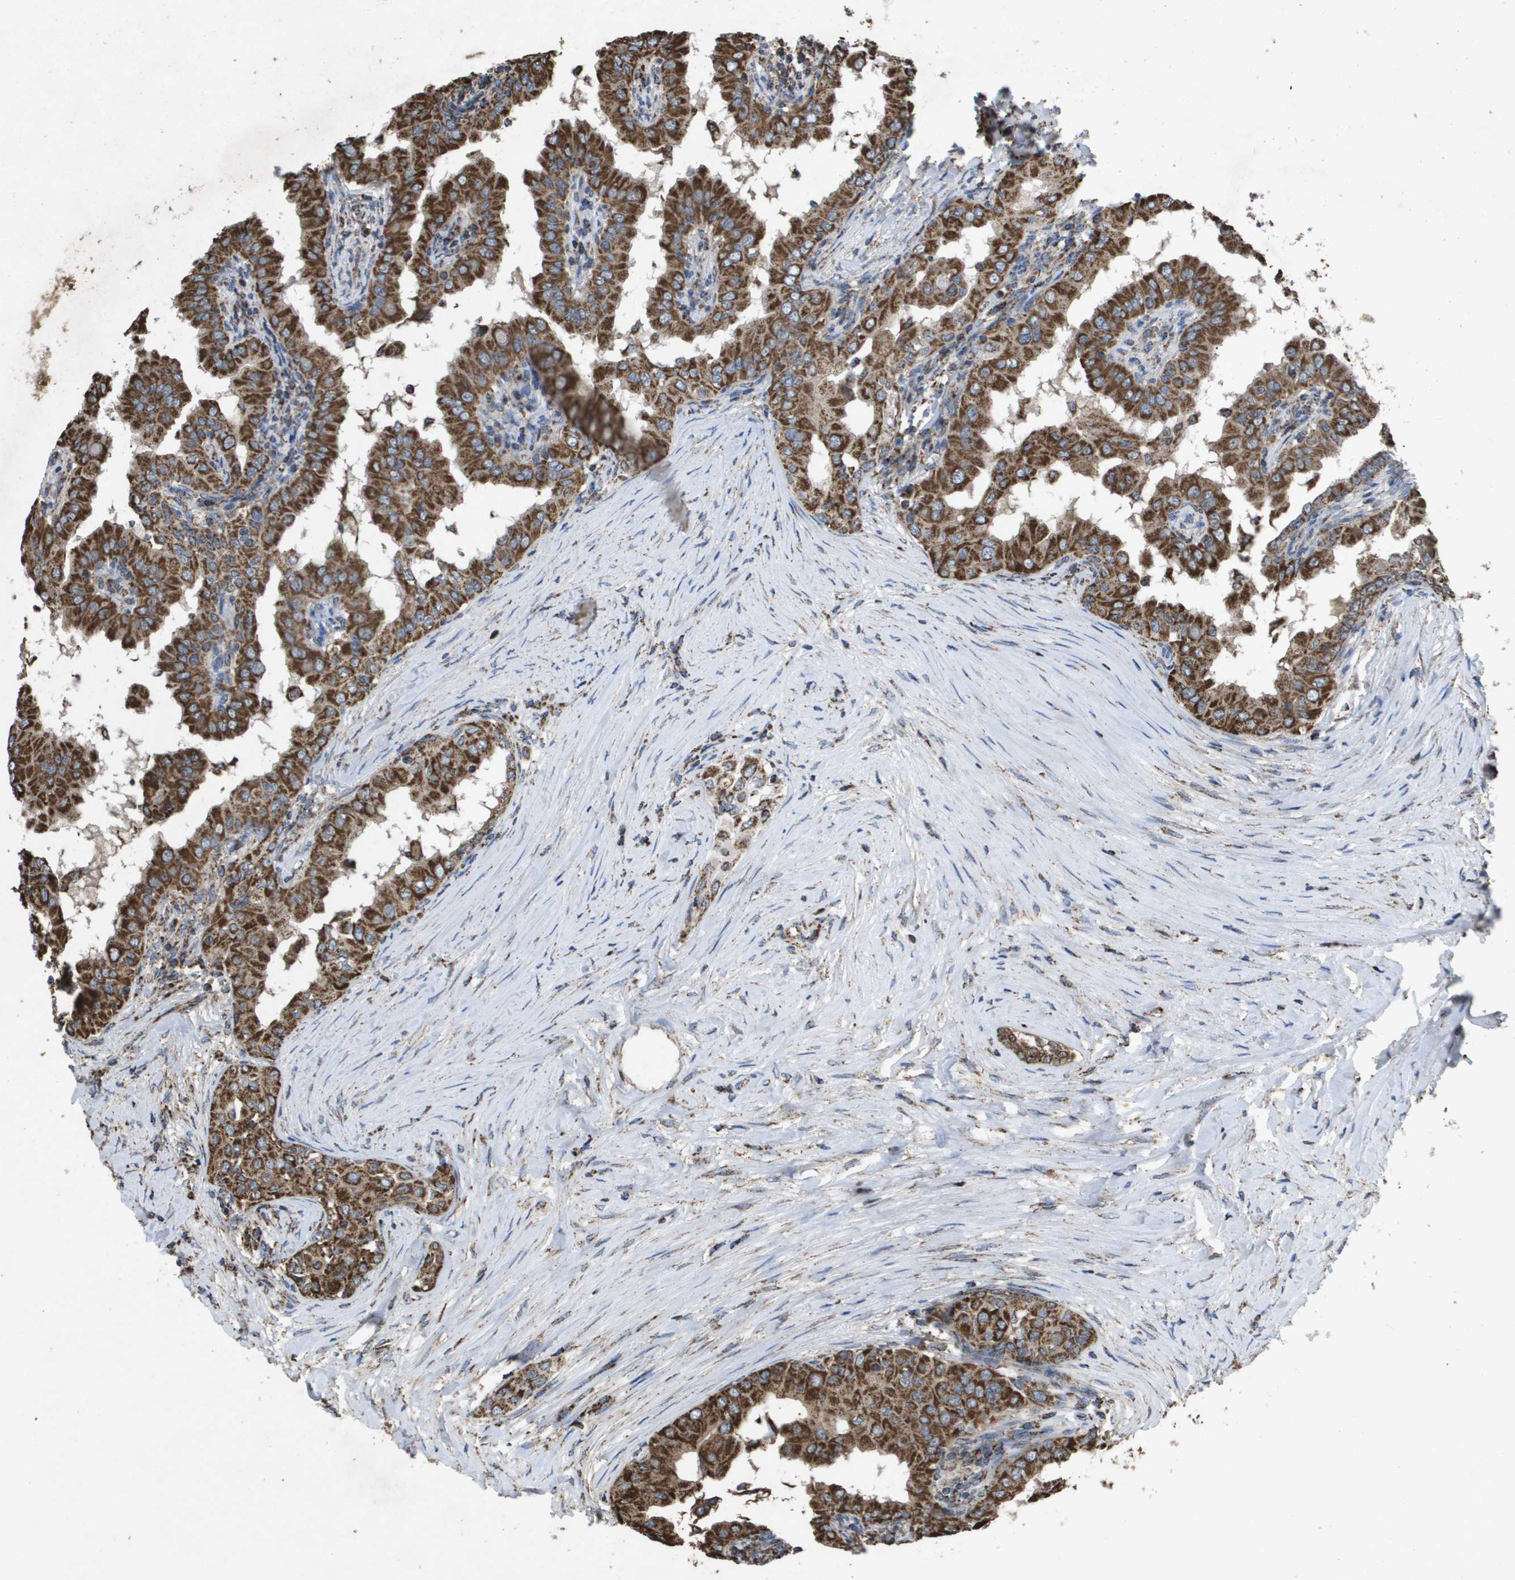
{"staining": {"intensity": "strong", "quantity": ">75%", "location": "cytoplasmic/membranous"}, "tissue": "thyroid cancer", "cell_type": "Tumor cells", "image_type": "cancer", "snomed": [{"axis": "morphology", "description": "Papillary adenocarcinoma, NOS"}, {"axis": "topography", "description": "Thyroid gland"}], "caption": "A histopathology image of human thyroid cancer stained for a protein reveals strong cytoplasmic/membranous brown staining in tumor cells. (Stains: DAB in brown, nuclei in blue, Microscopy: brightfield microscopy at high magnification).", "gene": "HSPE1", "patient": {"sex": "male", "age": 33}}